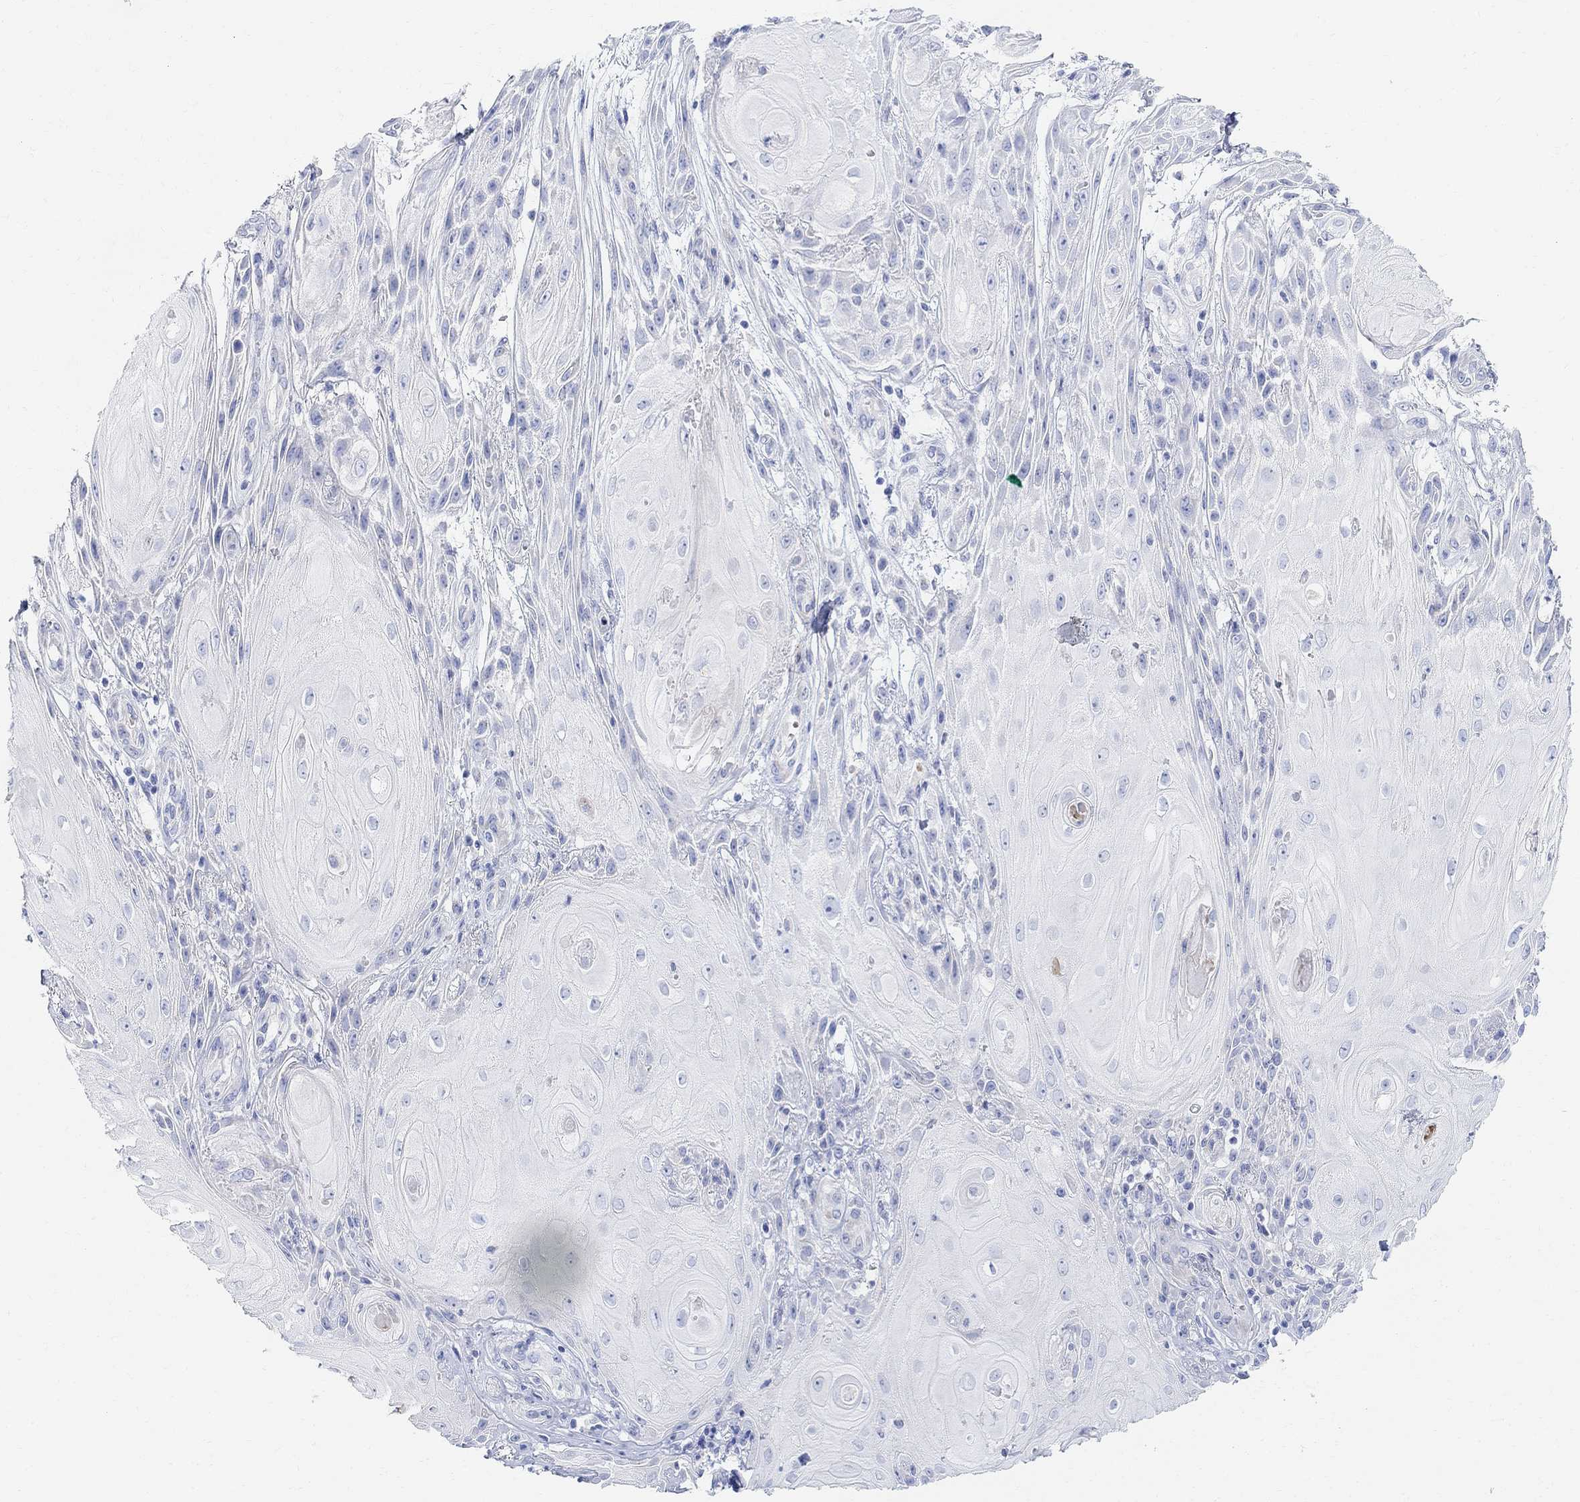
{"staining": {"intensity": "negative", "quantity": "none", "location": "none"}, "tissue": "skin cancer", "cell_type": "Tumor cells", "image_type": "cancer", "snomed": [{"axis": "morphology", "description": "Squamous cell carcinoma, NOS"}, {"axis": "topography", "description": "Skin"}], "caption": "Tumor cells show no significant protein expression in skin cancer (squamous cell carcinoma). (DAB immunohistochemistry with hematoxylin counter stain).", "gene": "RETNLB", "patient": {"sex": "male", "age": 62}}